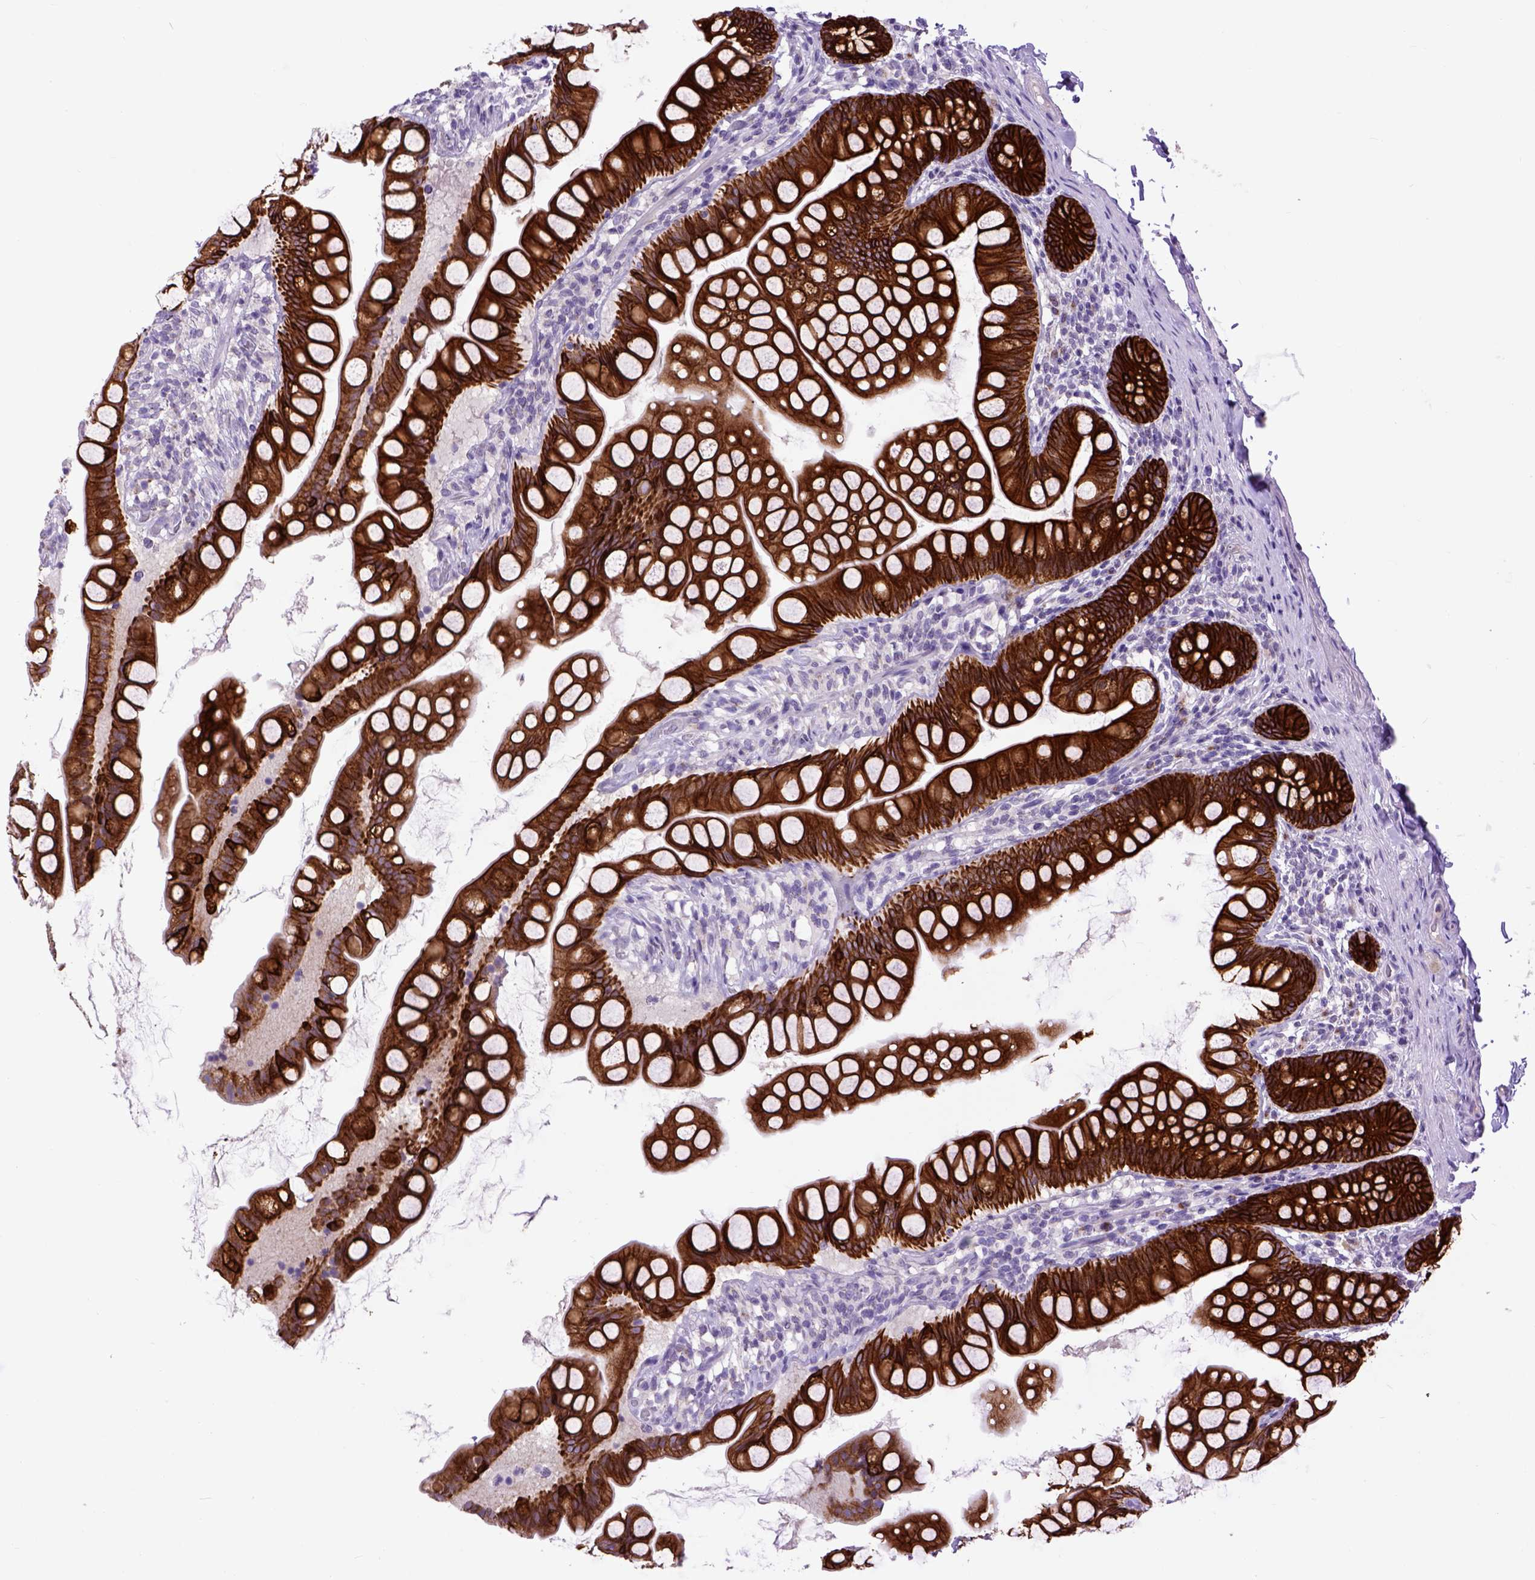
{"staining": {"intensity": "strong", "quantity": ">75%", "location": "cytoplasmic/membranous"}, "tissue": "small intestine", "cell_type": "Glandular cells", "image_type": "normal", "snomed": [{"axis": "morphology", "description": "Normal tissue, NOS"}, {"axis": "topography", "description": "Small intestine"}], "caption": "Immunohistochemistry histopathology image of benign small intestine: human small intestine stained using immunohistochemistry (IHC) reveals high levels of strong protein expression localized specifically in the cytoplasmic/membranous of glandular cells, appearing as a cytoplasmic/membranous brown color.", "gene": "RAB25", "patient": {"sex": "male", "age": 70}}